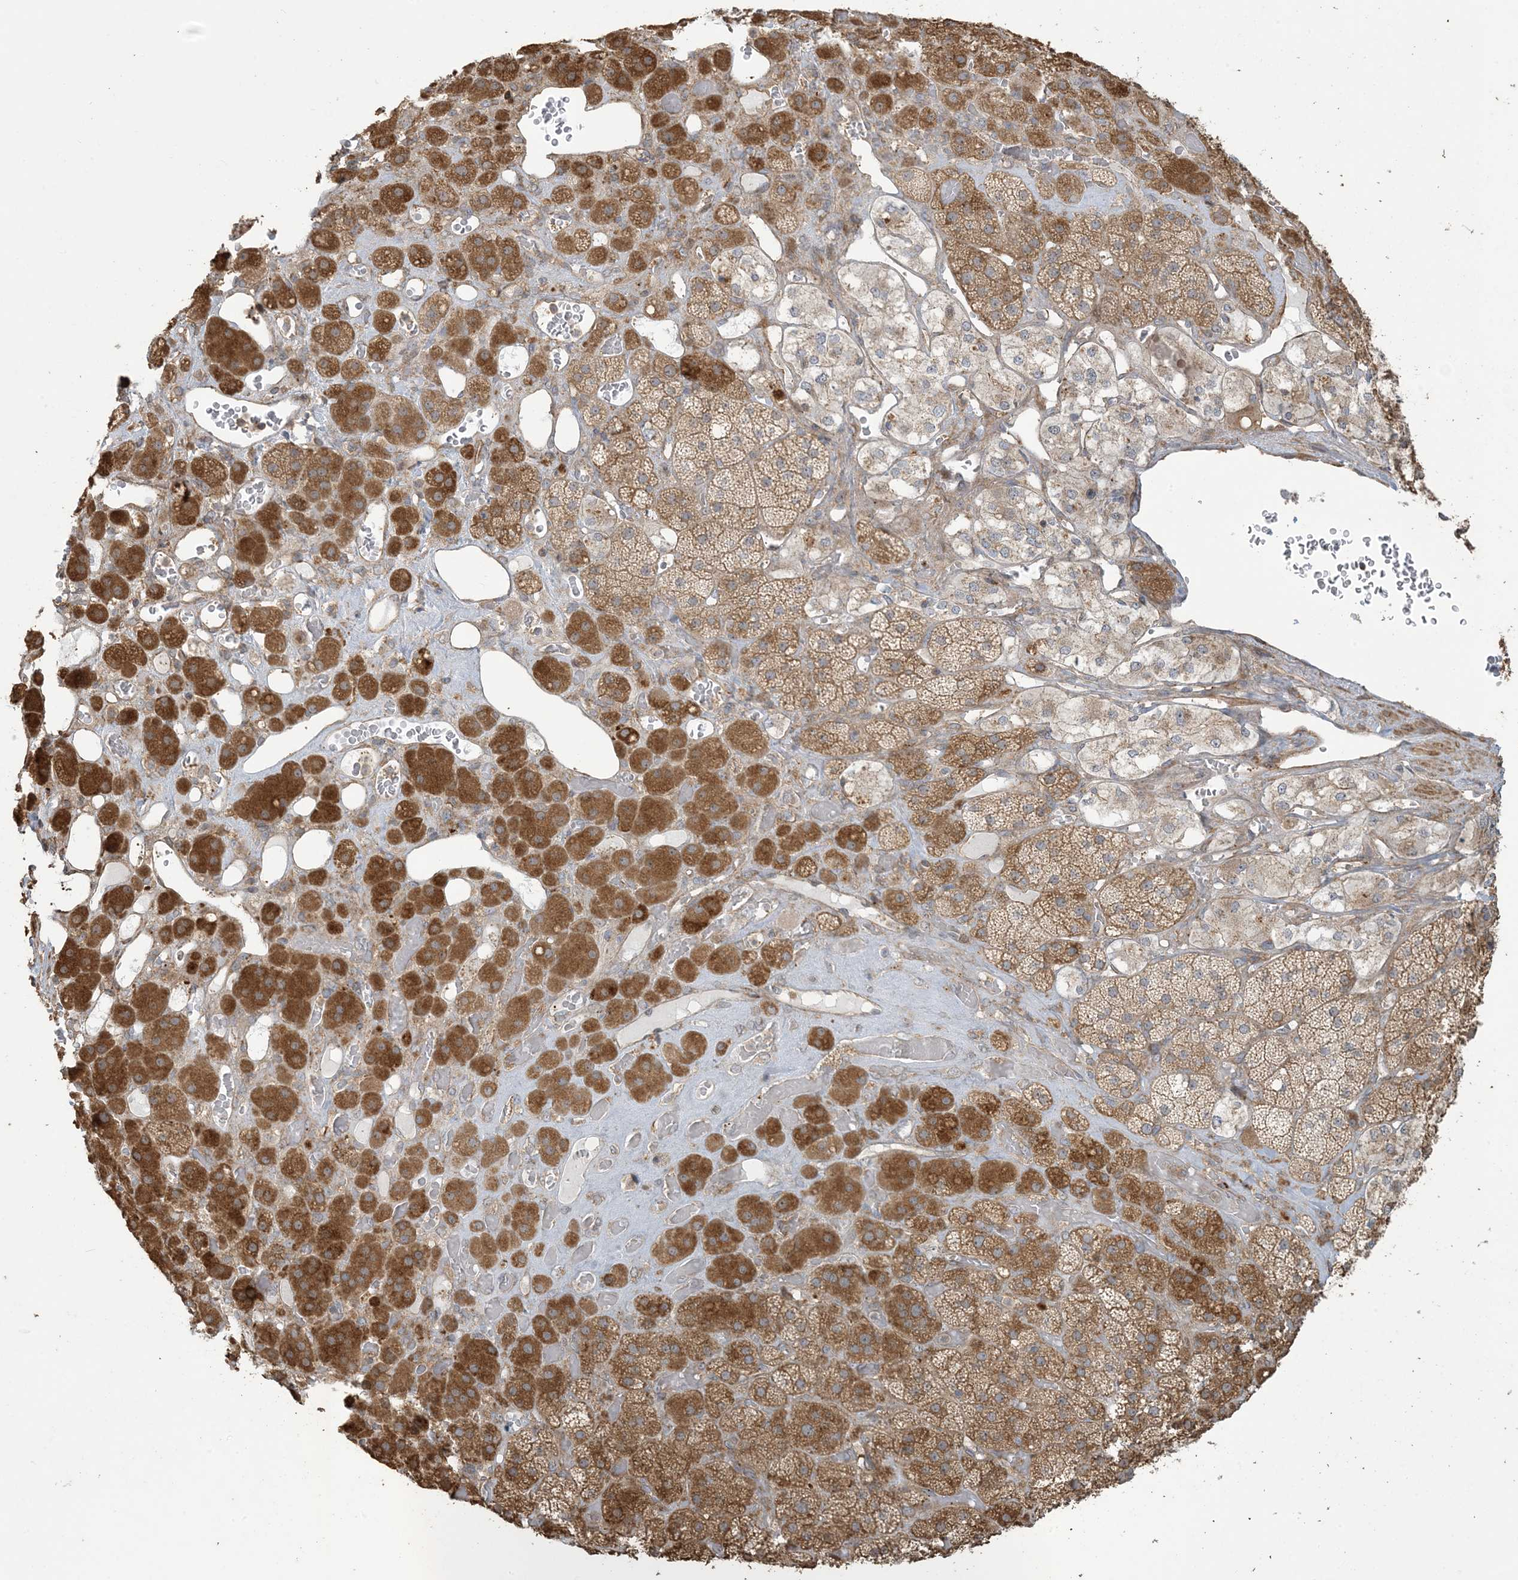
{"staining": {"intensity": "strong", "quantity": "25%-75%", "location": "cytoplasmic/membranous,nuclear"}, "tissue": "adrenal gland", "cell_type": "Glandular cells", "image_type": "normal", "snomed": [{"axis": "morphology", "description": "Normal tissue, NOS"}, {"axis": "topography", "description": "Adrenal gland"}], "caption": "Benign adrenal gland was stained to show a protein in brown. There is high levels of strong cytoplasmic/membranous,nuclear staining in approximately 25%-75% of glandular cells.", "gene": "KLHL18", "patient": {"sex": "male", "age": 57}}